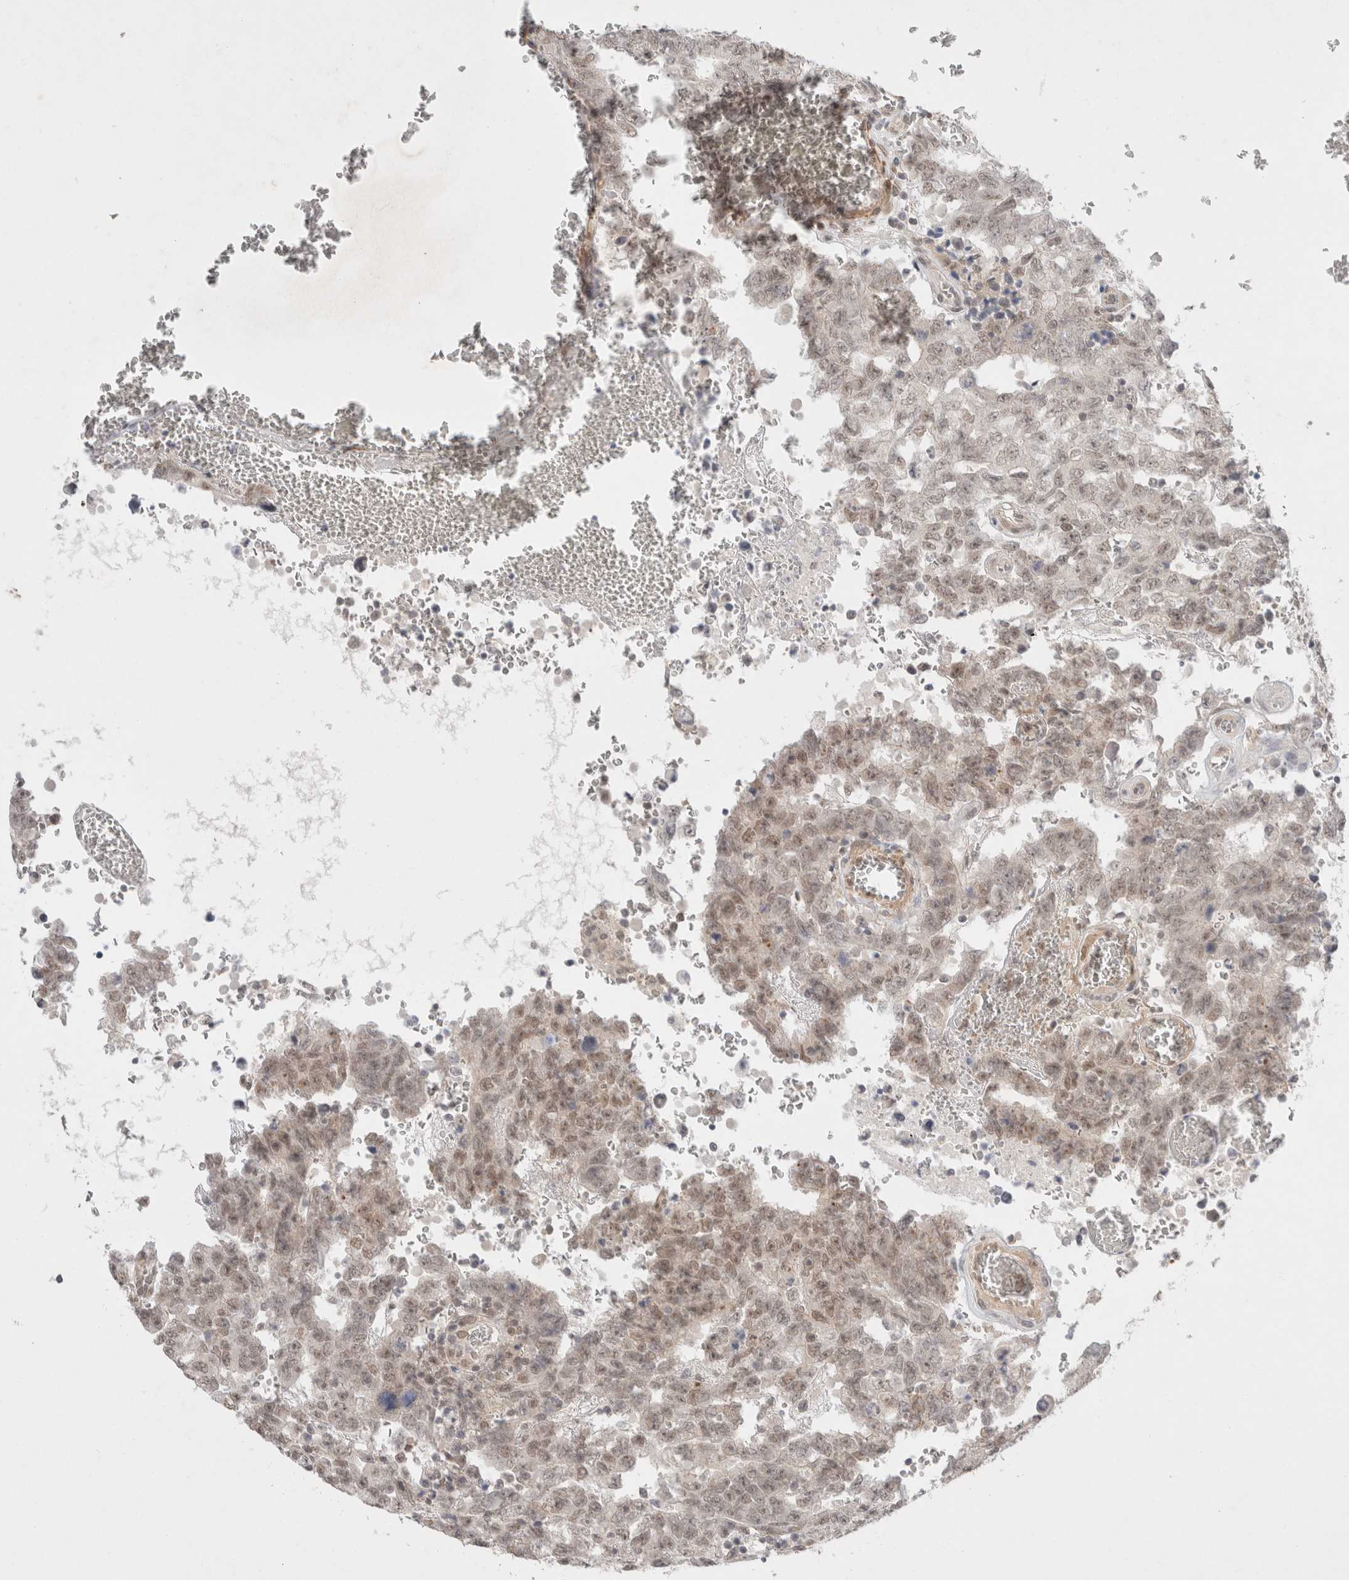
{"staining": {"intensity": "weak", "quantity": ">75%", "location": "nuclear"}, "tissue": "testis cancer", "cell_type": "Tumor cells", "image_type": "cancer", "snomed": [{"axis": "morphology", "description": "Carcinoma, Embryonal, NOS"}, {"axis": "topography", "description": "Testis"}], "caption": "IHC of human testis cancer displays low levels of weak nuclear expression in approximately >75% of tumor cells.", "gene": "FBXO42", "patient": {"sex": "male", "age": 26}}